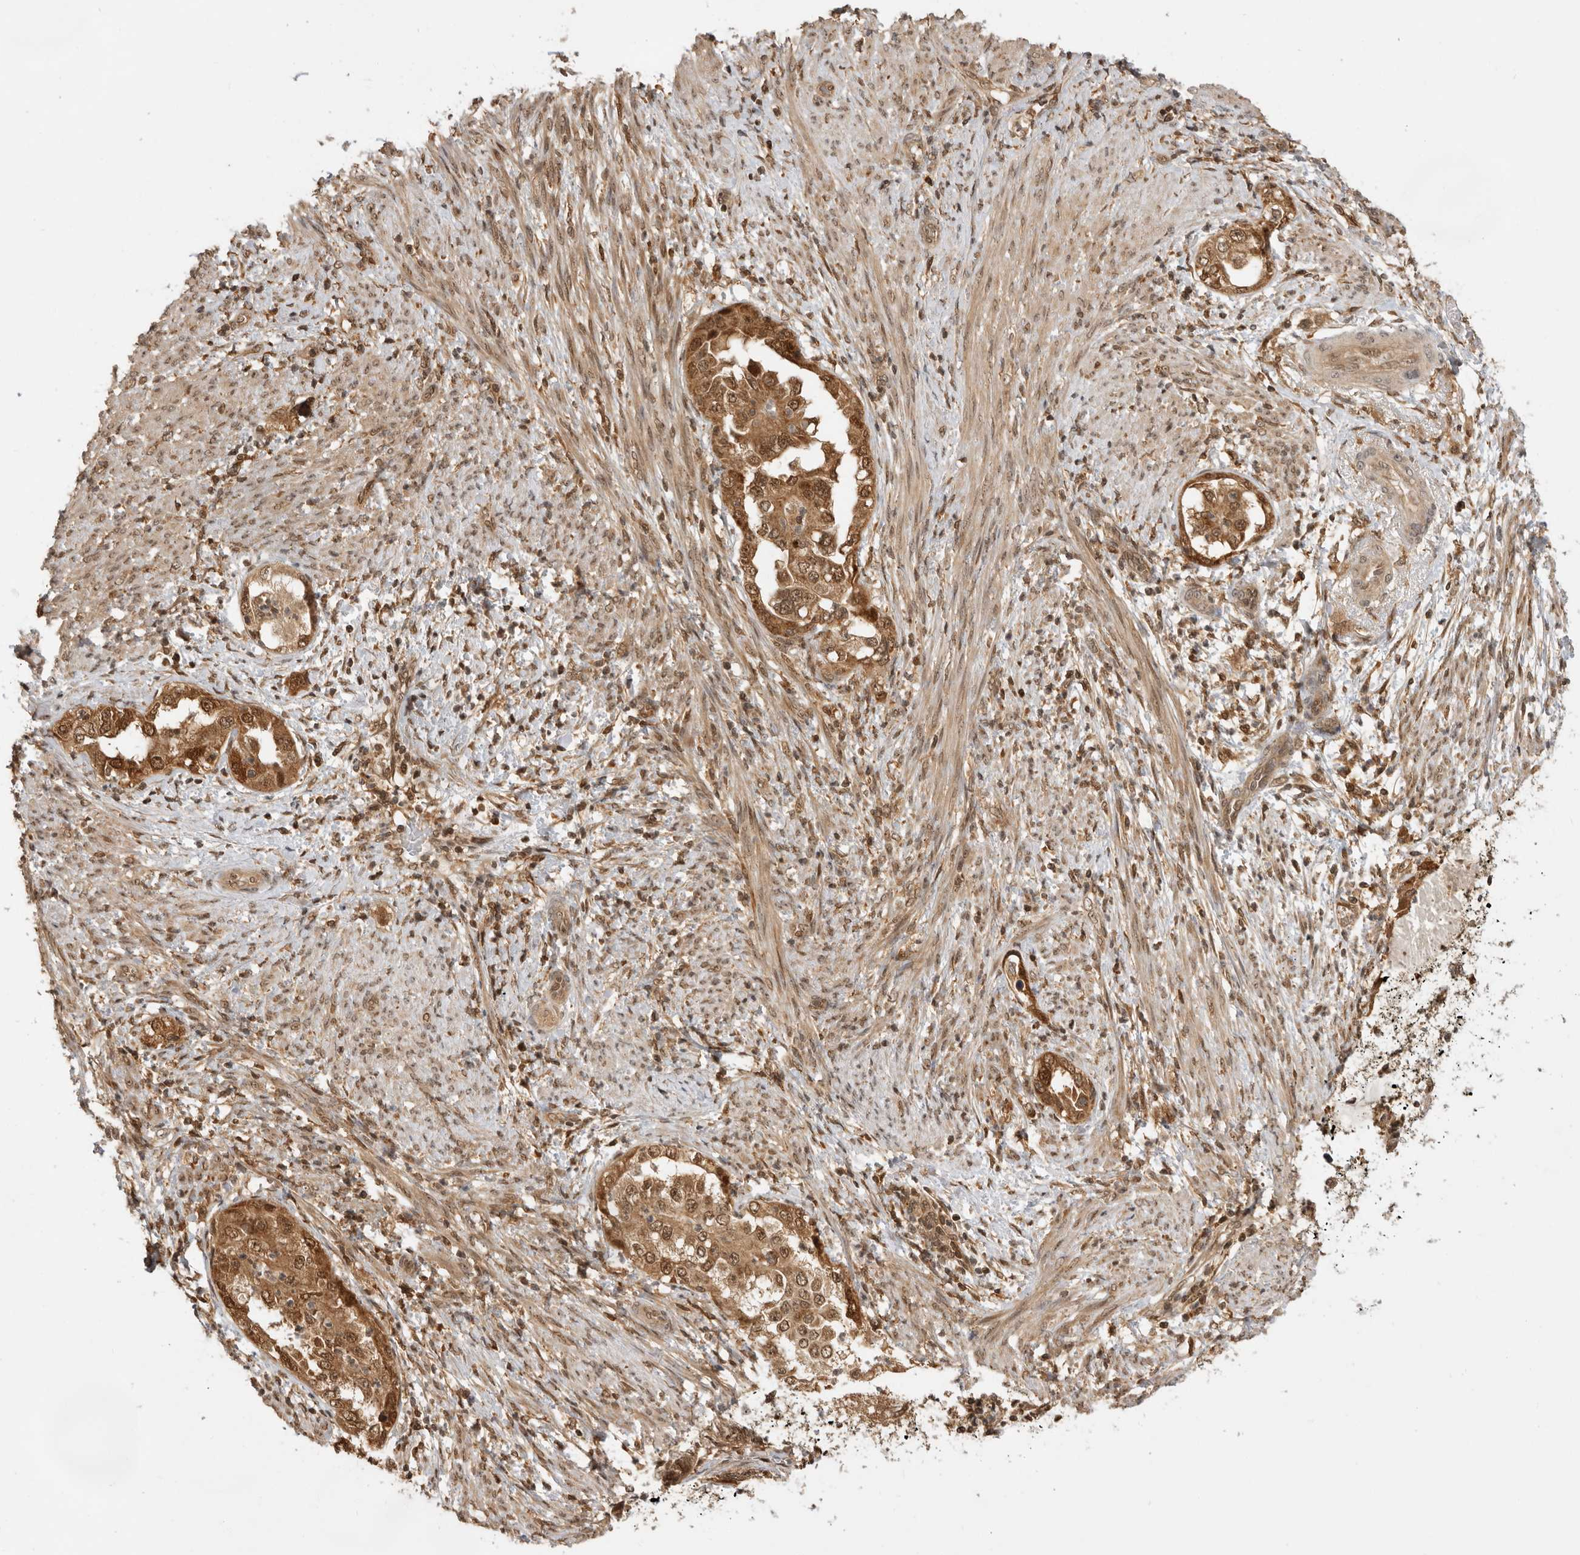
{"staining": {"intensity": "strong", "quantity": ">75%", "location": "cytoplasmic/membranous,nuclear"}, "tissue": "endometrial cancer", "cell_type": "Tumor cells", "image_type": "cancer", "snomed": [{"axis": "morphology", "description": "Adenocarcinoma, NOS"}, {"axis": "topography", "description": "Endometrium"}], "caption": "Adenocarcinoma (endometrial) was stained to show a protein in brown. There is high levels of strong cytoplasmic/membranous and nuclear staining in approximately >75% of tumor cells.", "gene": "ADPRS", "patient": {"sex": "female", "age": 85}}